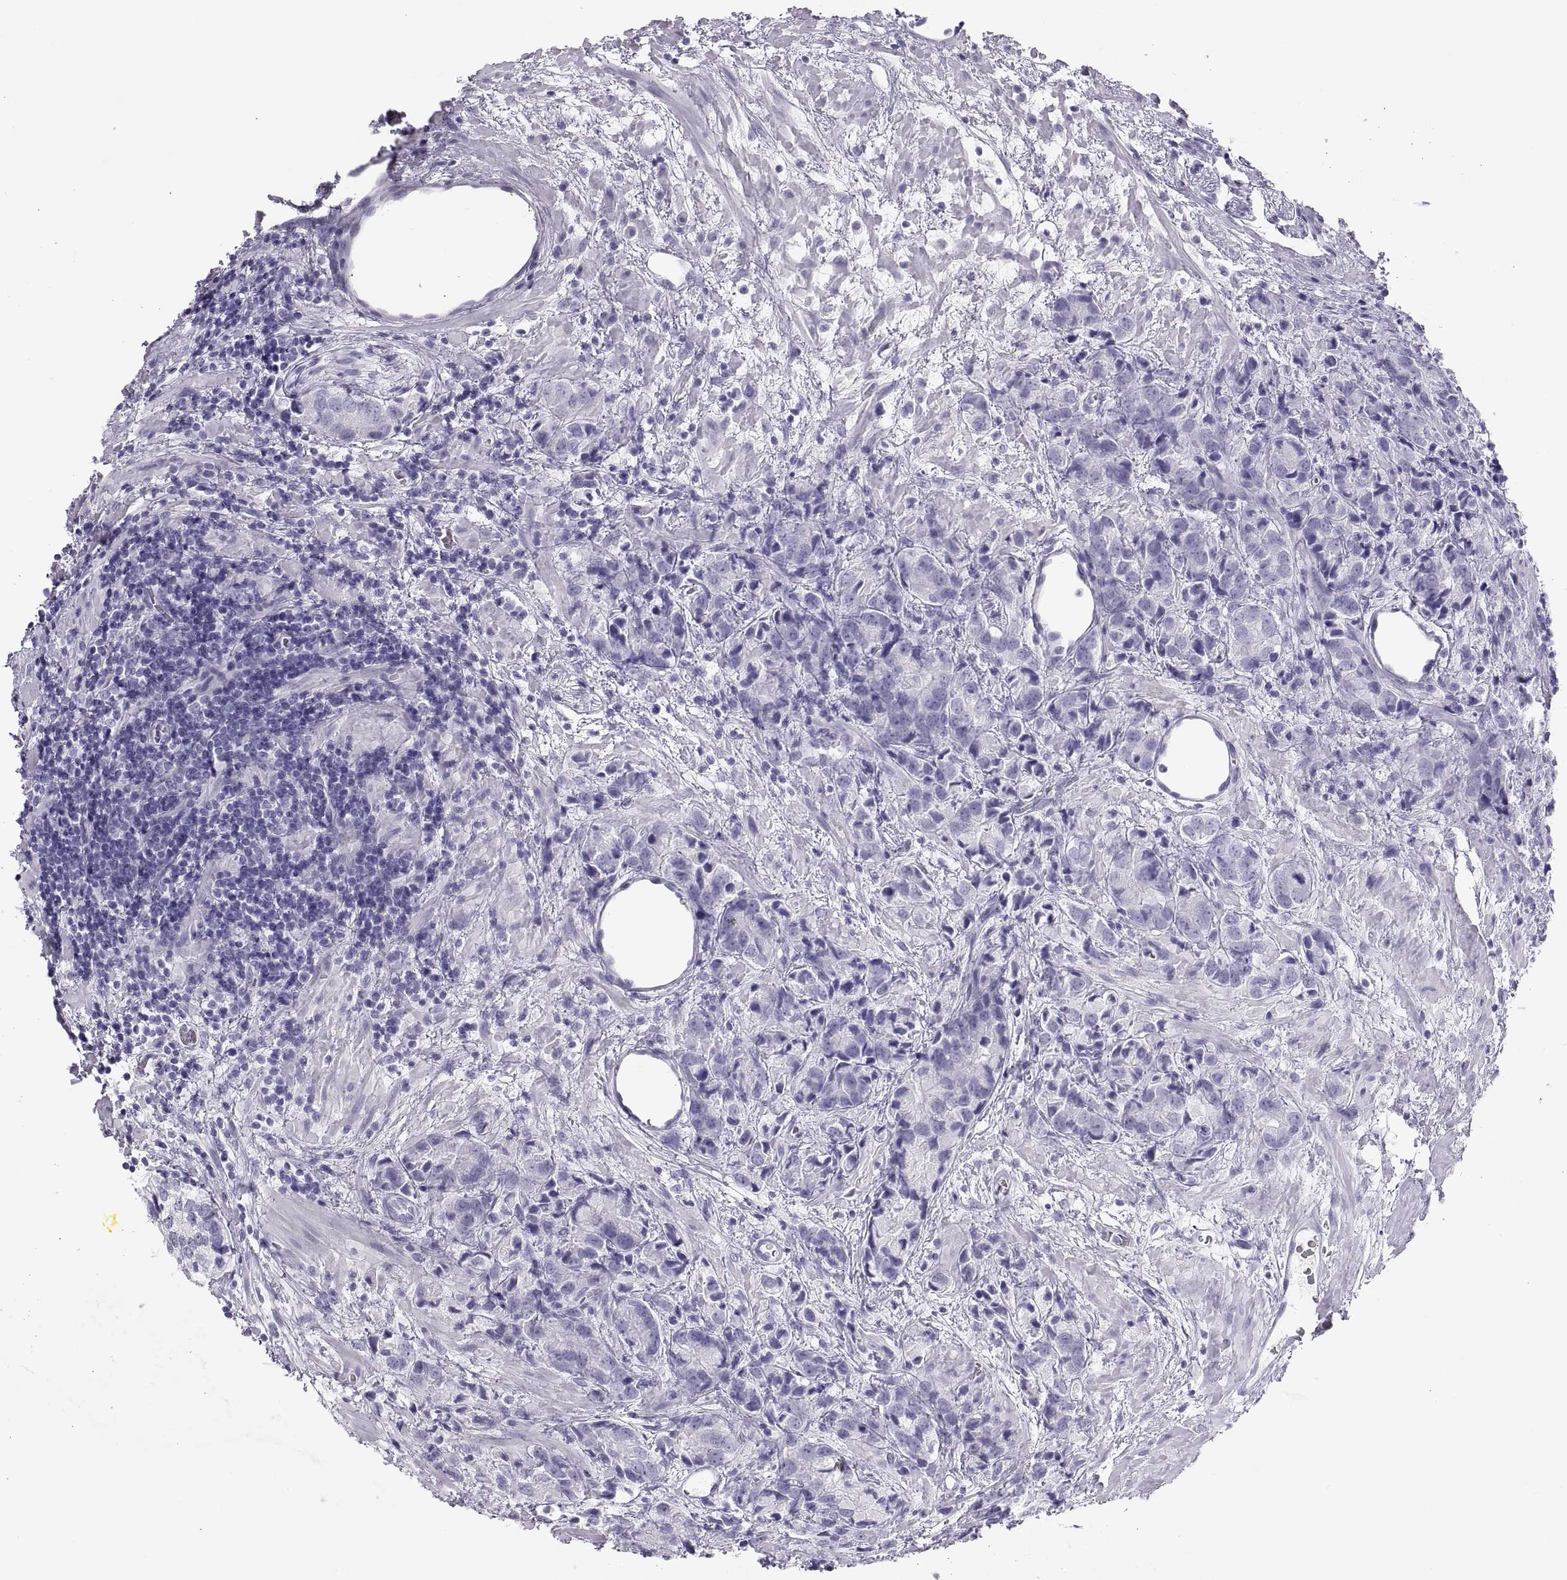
{"staining": {"intensity": "negative", "quantity": "none", "location": "none"}, "tissue": "prostate cancer", "cell_type": "Tumor cells", "image_type": "cancer", "snomed": [{"axis": "morphology", "description": "Adenocarcinoma, NOS"}, {"axis": "topography", "description": "Prostate and seminal vesicle, NOS"}], "caption": "The immunohistochemistry micrograph has no significant expression in tumor cells of adenocarcinoma (prostate) tissue.", "gene": "SEMG1", "patient": {"sex": "male", "age": 63}}